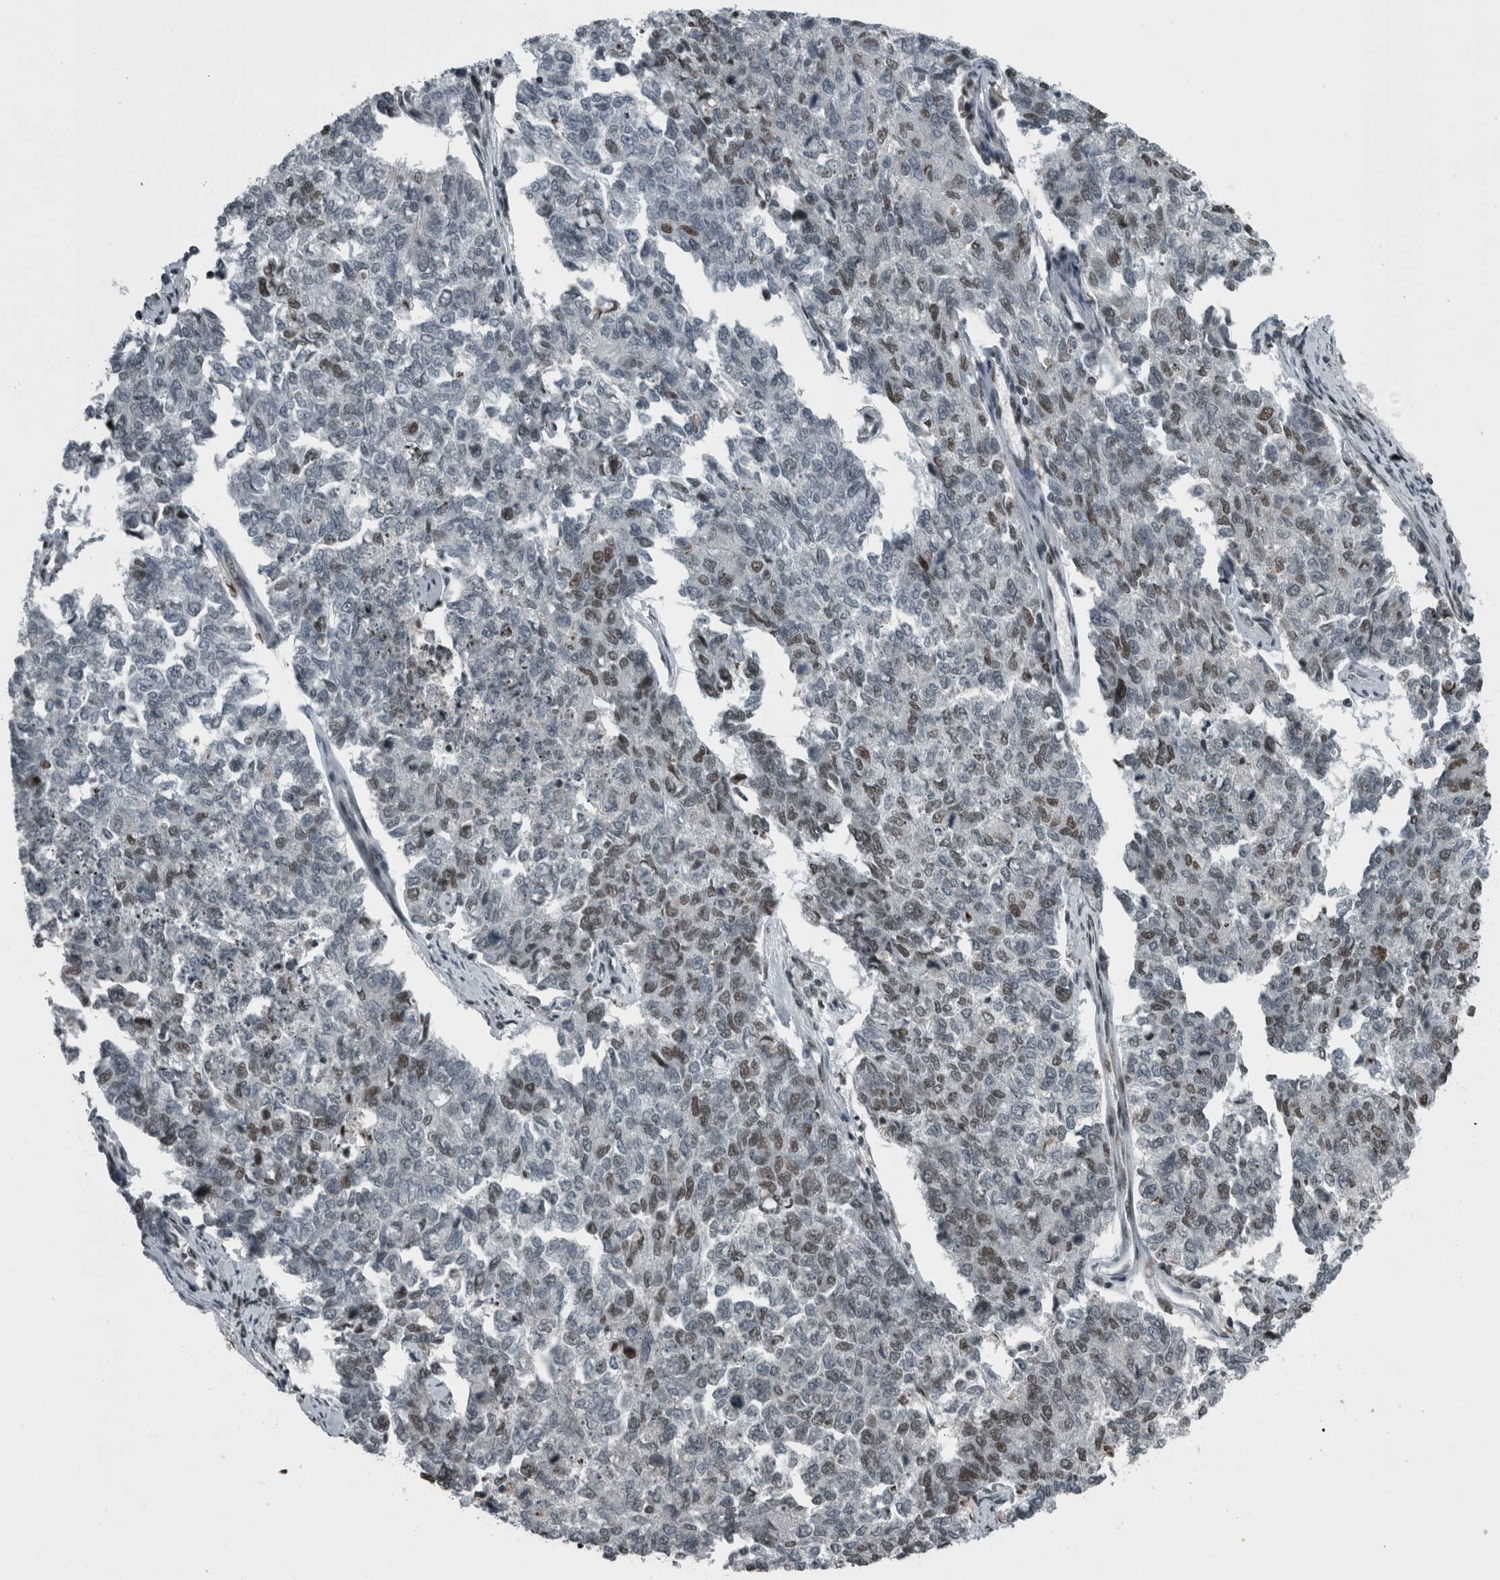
{"staining": {"intensity": "moderate", "quantity": "25%-75%", "location": "nuclear"}, "tissue": "cervical cancer", "cell_type": "Tumor cells", "image_type": "cancer", "snomed": [{"axis": "morphology", "description": "Squamous cell carcinoma, NOS"}, {"axis": "topography", "description": "Cervix"}], "caption": "An immunohistochemistry histopathology image of tumor tissue is shown. Protein staining in brown highlights moderate nuclear positivity in cervical cancer within tumor cells. (brown staining indicates protein expression, while blue staining denotes nuclei).", "gene": "UNC50", "patient": {"sex": "female", "age": 63}}